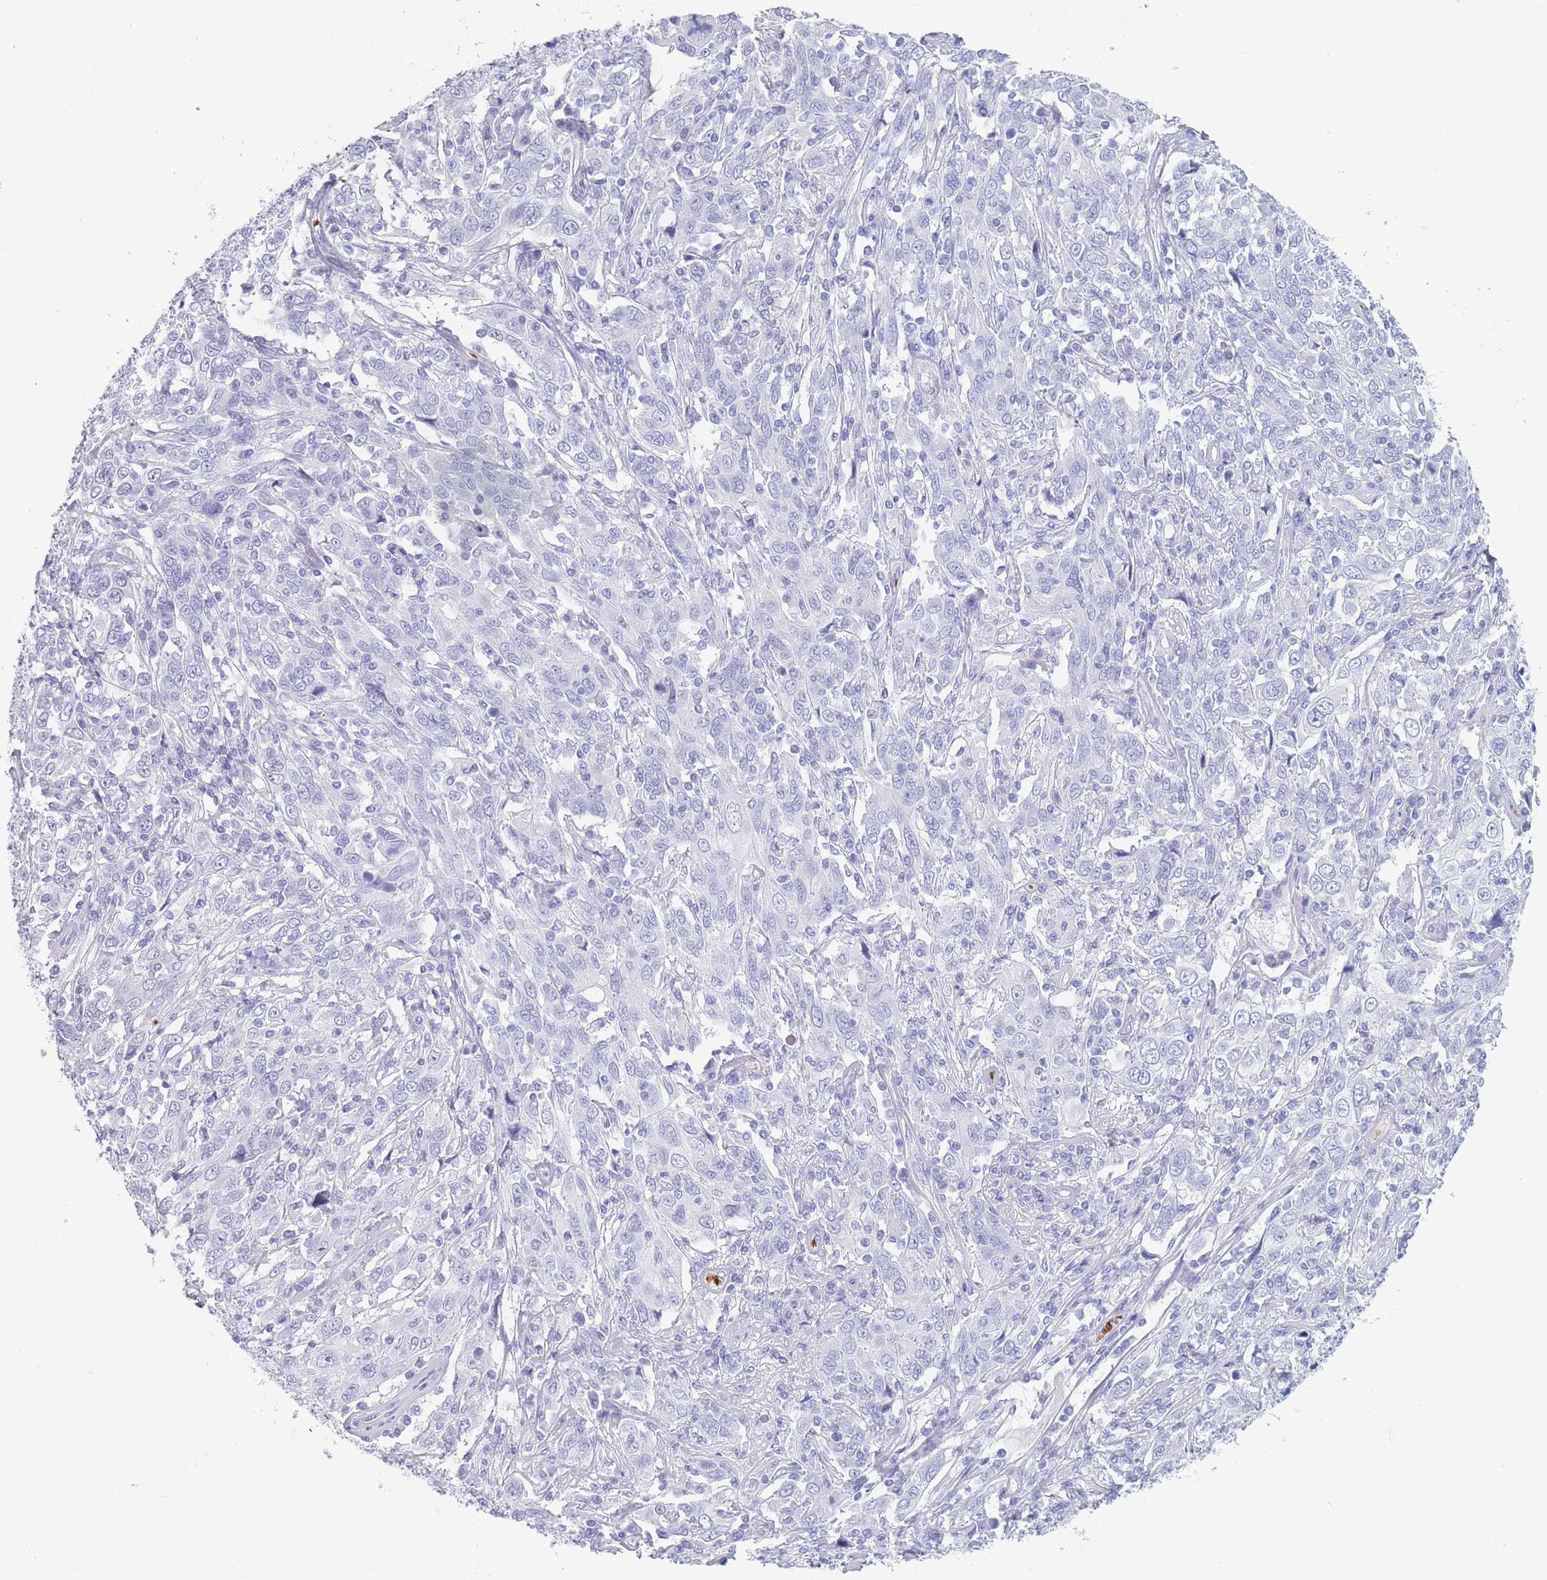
{"staining": {"intensity": "negative", "quantity": "none", "location": "none"}, "tissue": "cervical cancer", "cell_type": "Tumor cells", "image_type": "cancer", "snomed": [{"axis": "morphology", "description": "Squamous cell carcinoma, NOS"}, {"axis": "topography", "description": "Cervix"}], "caption": "Immunohistochemistry photomicrograph of human cervical cancer stained for a protein (brown), which reveals no staining in tumor cells.", "gene": "OR5D16", "patient": {"sex": "female", "age": 46}}